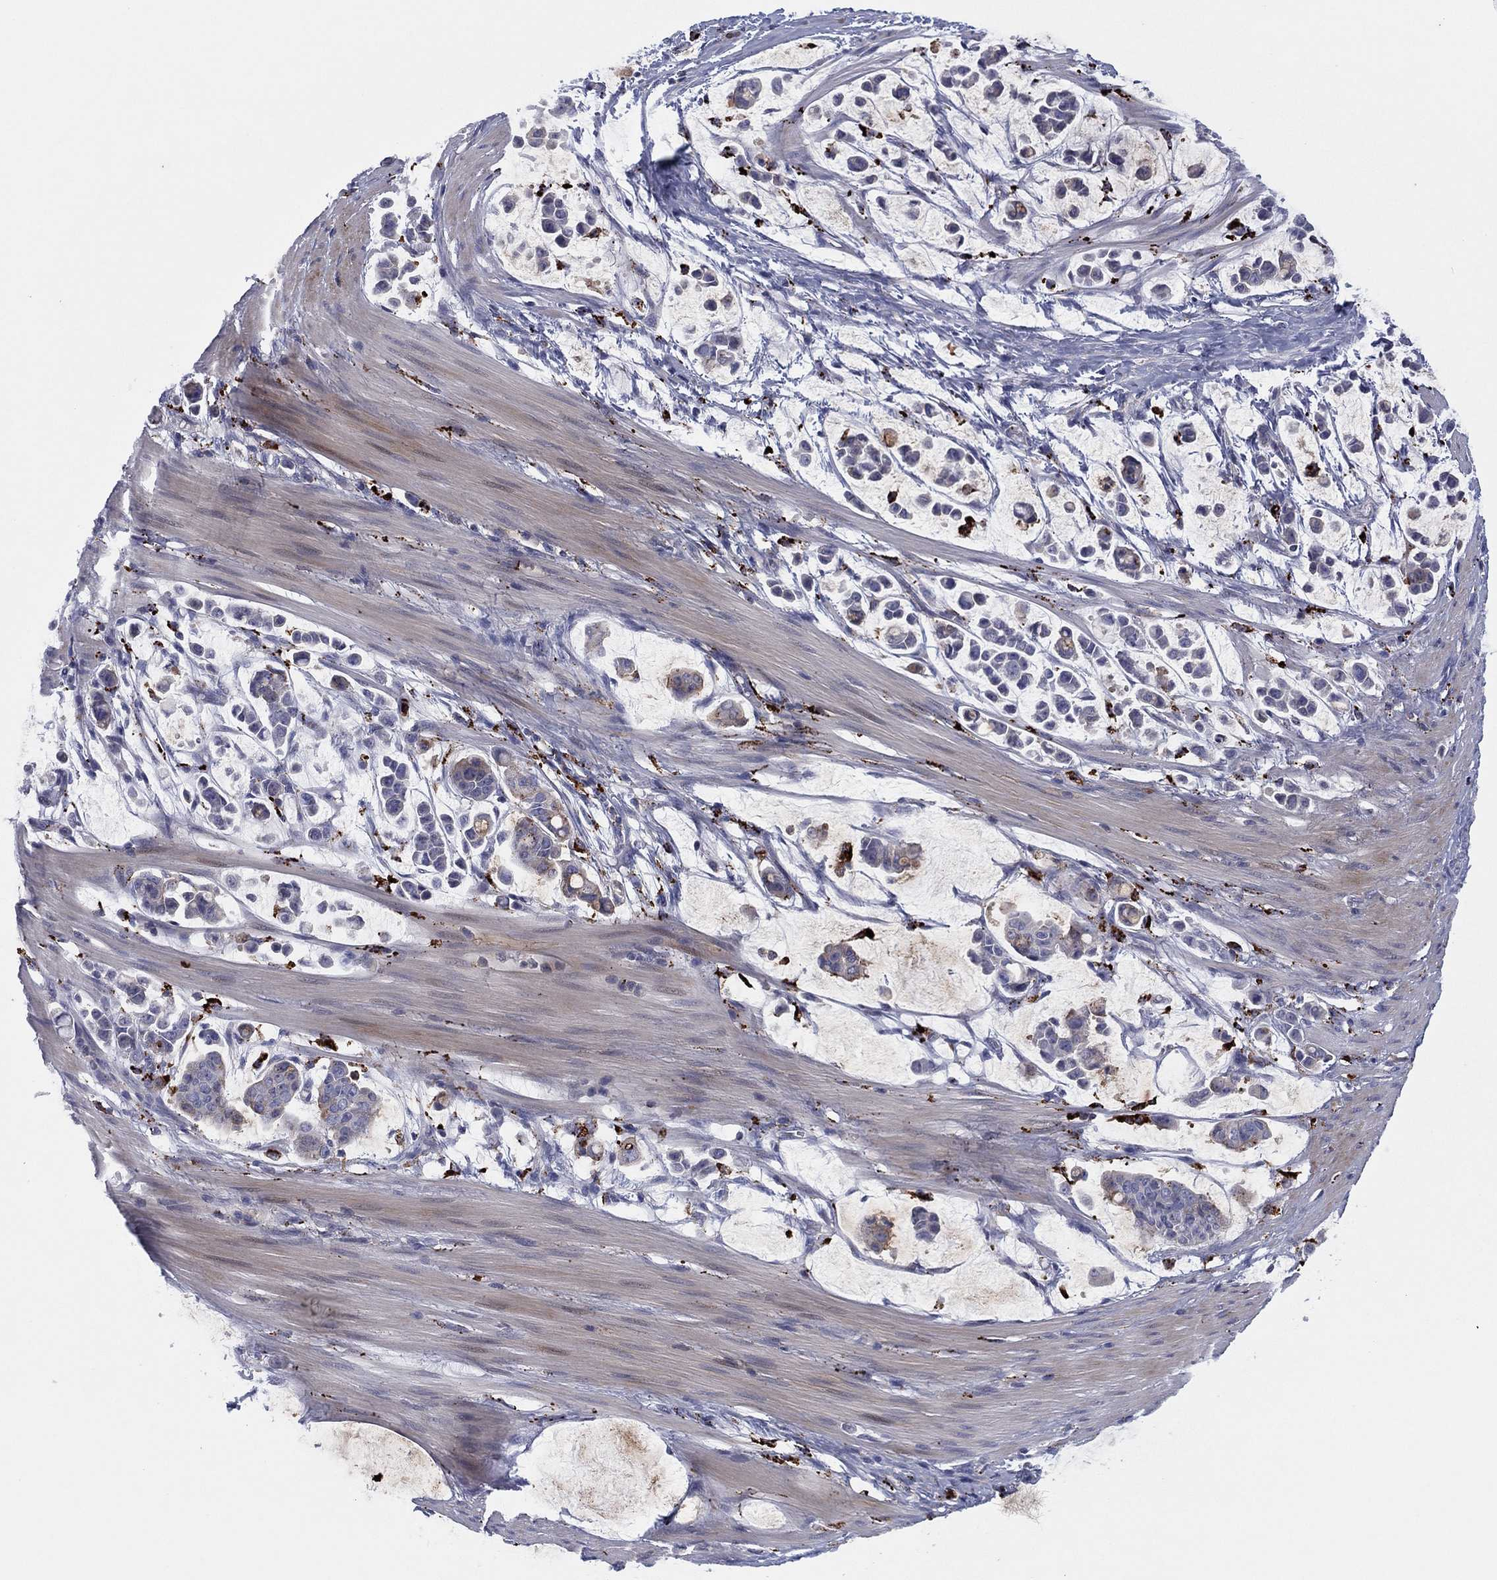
{"staining": {"intensity": "negative", "quantity": "none", "location": "none"}, "tissue": "stomach cancer", "cell_type": "Tumor cells", "image_type": "cancer", "snomed": [{"axis": "morphology", "description": "Adenocarcinoma, NOS"}, {"axis": "topography", "description": "Stomach"}], "caption": "IHC photomicrograph of neoplastic tissue: human stomach cancer (adenocarcinoma) stained with DAB (3,3'-diaminobenzidine) reveals no significant protein positivity in tumor cells.", "gene": "PLAC8", "patient": {"sex": "male", "age": 82}}